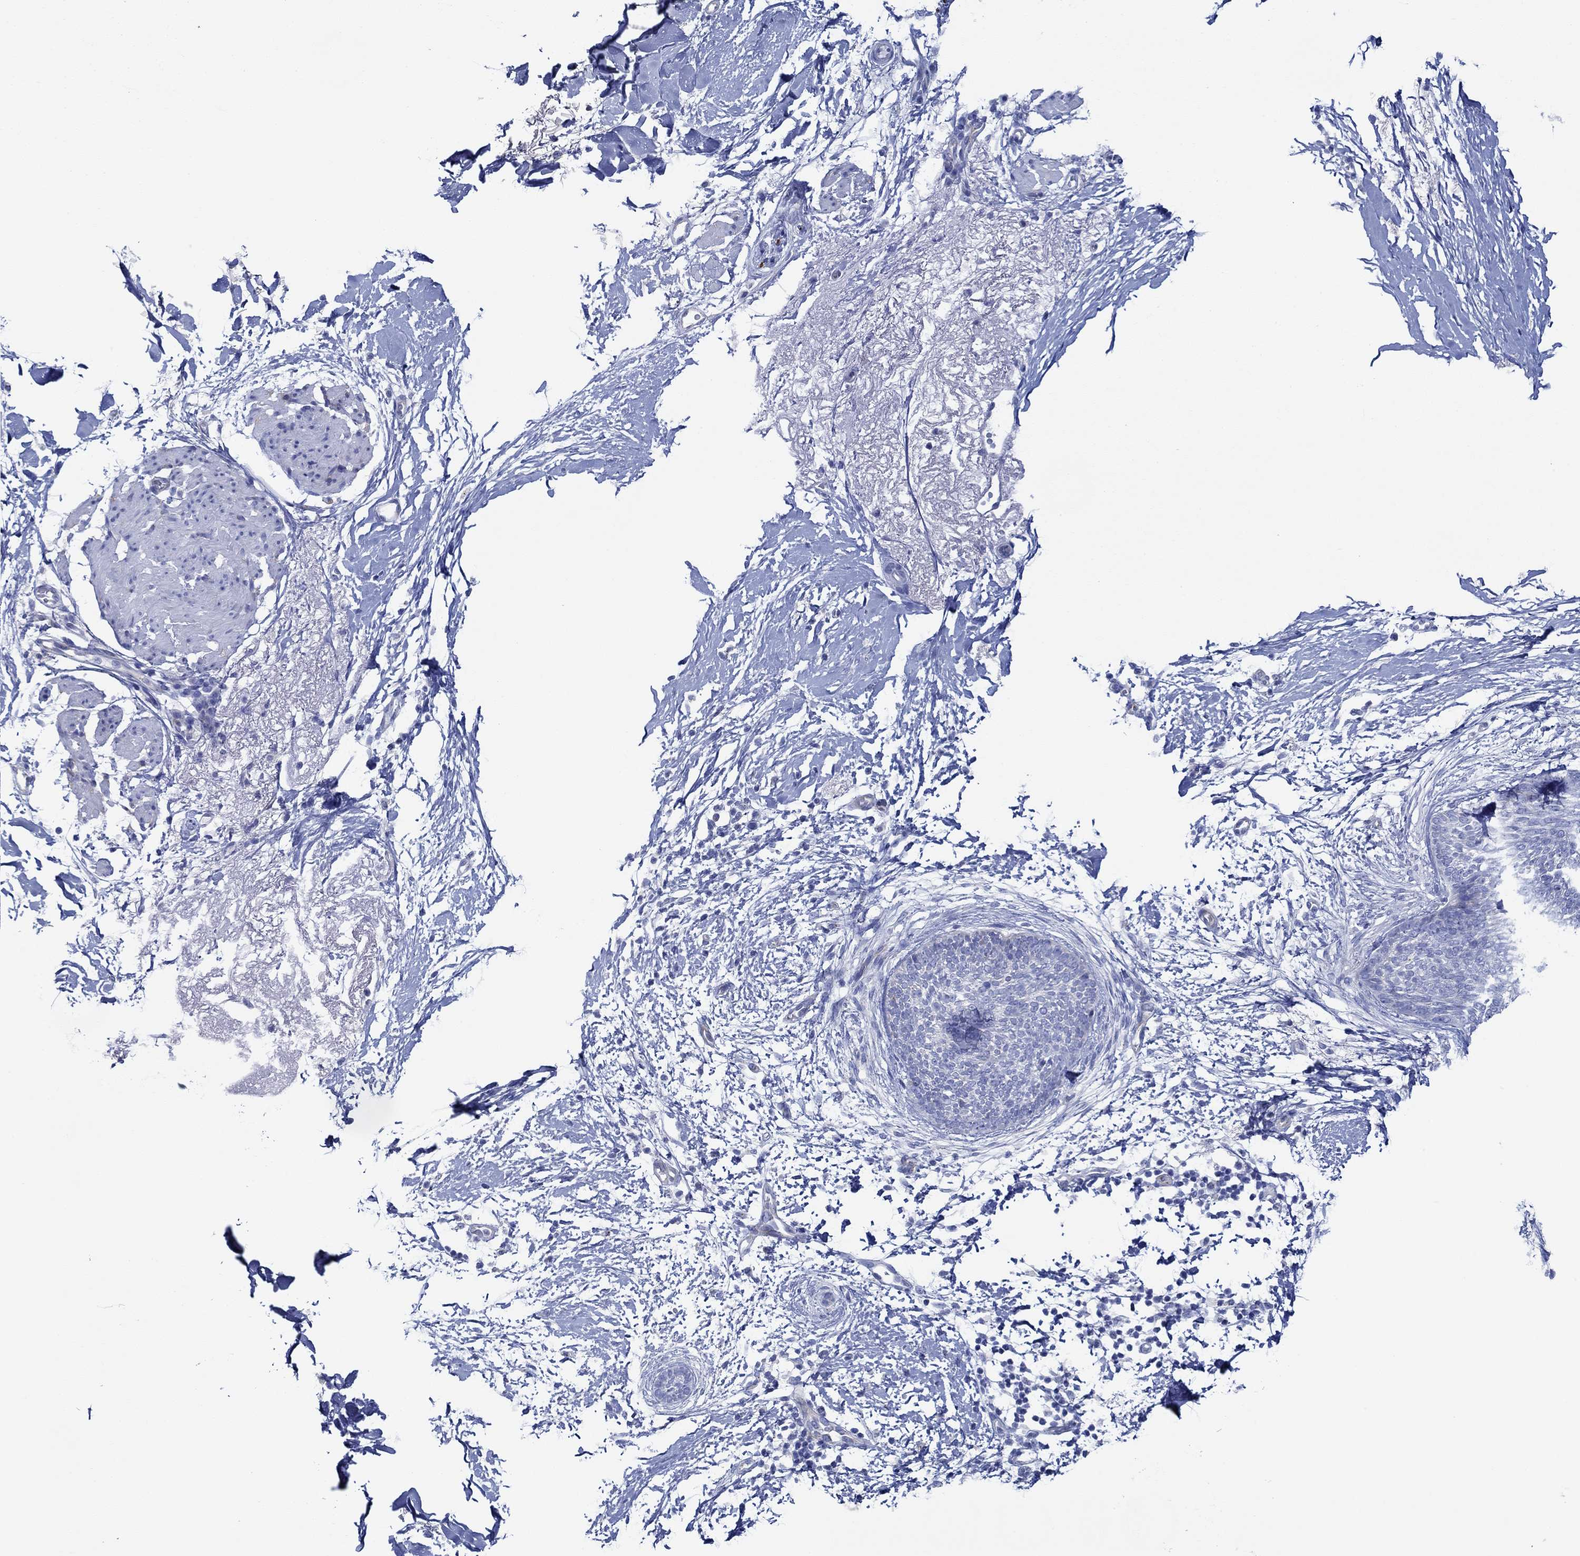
{"staining": {"intensity": "negative", "quantity": "none", "location": "none"}, "tissue": "skin cancer", "cell_type": "Tumor cells", "image_type": "cancer", "snomed": [{"axis": "morphology", "description": "Normal tissue, NOS"}, {"axis": "morphology", "description": "Basal cell carcinoma"}, {"axis": "topography", "description": "Skin"}], "caption": "A high-resolution photomicrograph shows immunohistochemistry staining of skin cancer (basal cell carcinoma), which demonstrates no significant staining in tumor cells.", "gene": "IGFBP6", "patient": {"sex": "male", "age": 84}}